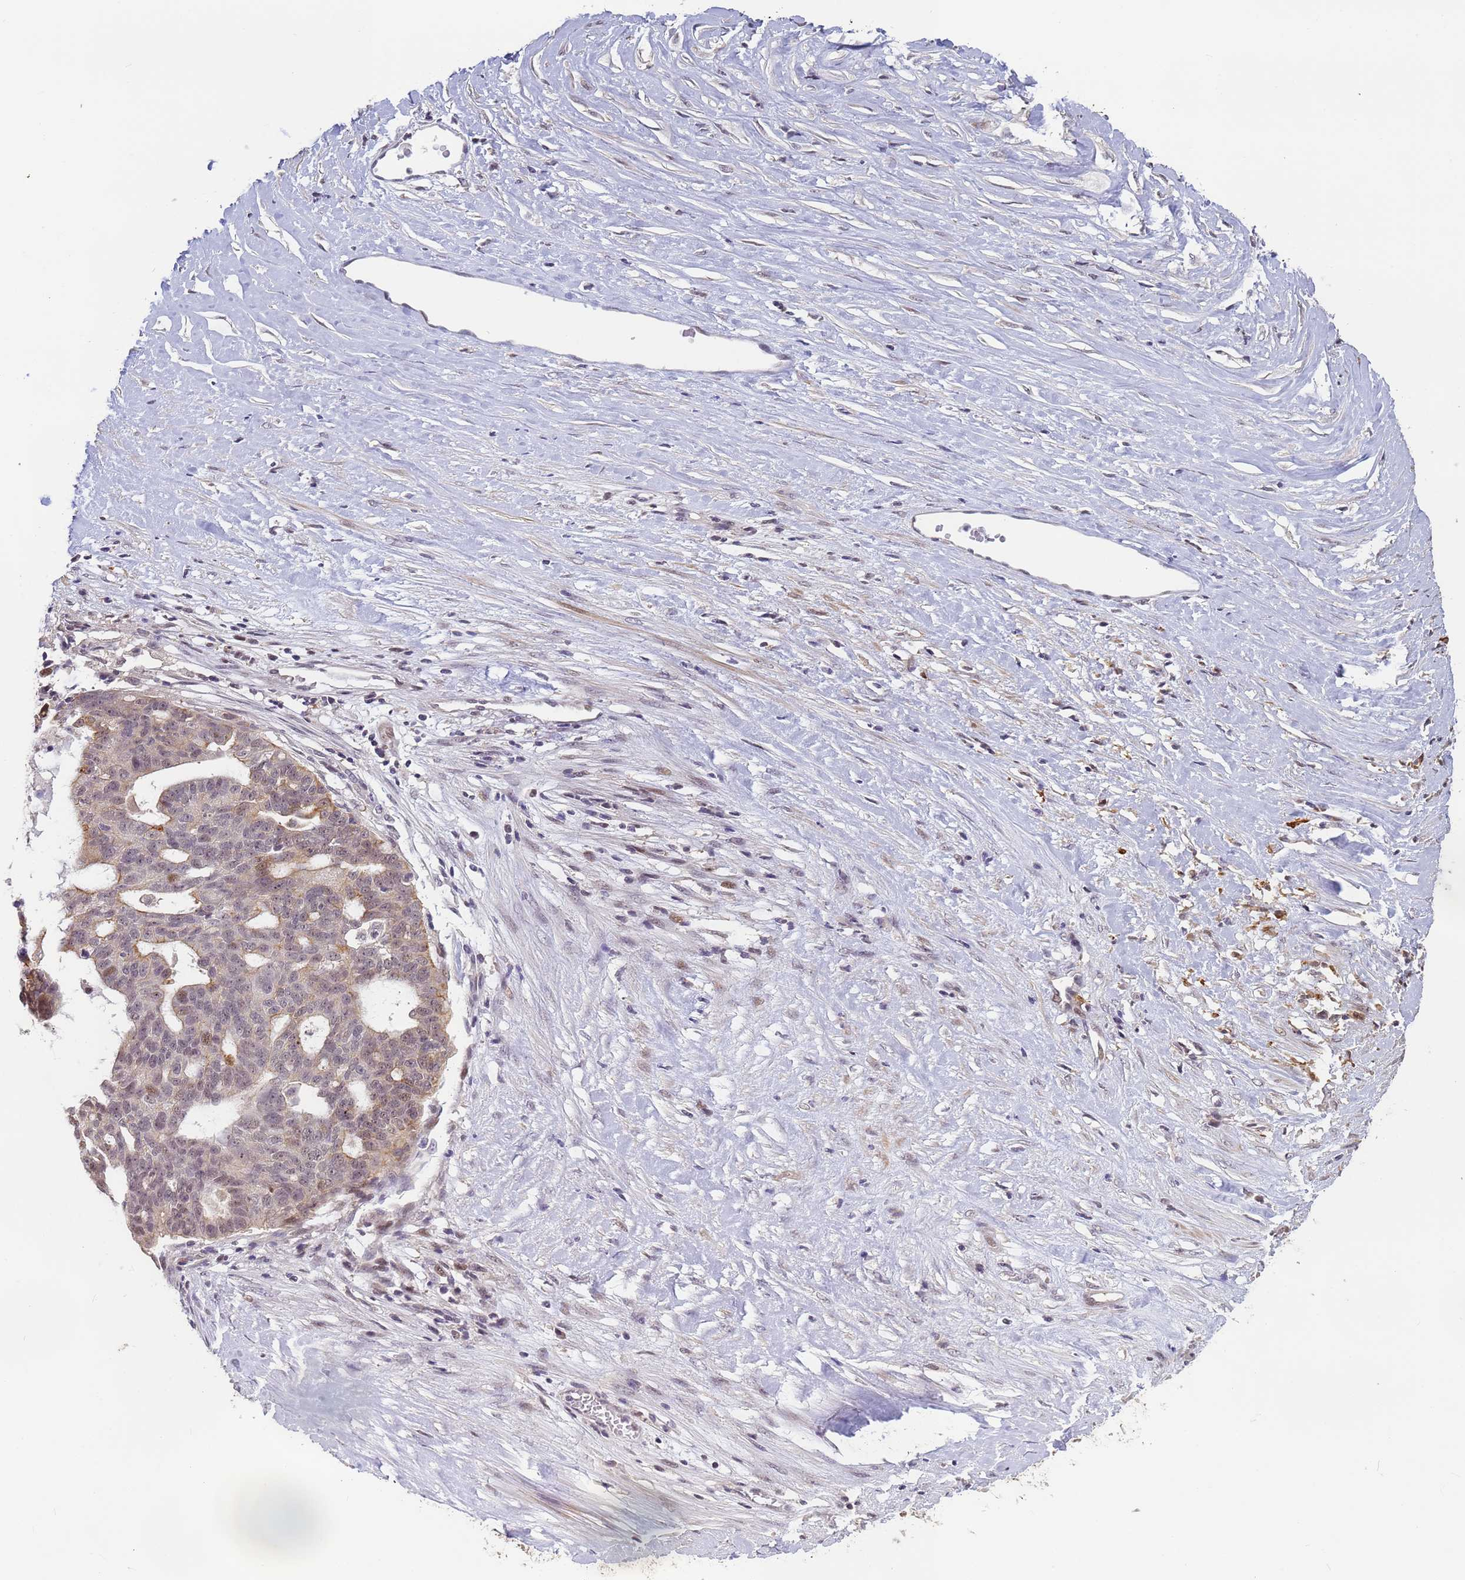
{"staining": {"intensity": "moderate", "quantity": "<25%", "location": "cytoplasmic/membranous,nuclear"}, "tissue": "ovarian cancer", "cell_type": "Tumor cells", "image_type": "cancer", "snomed": [{"axis": "morphology", "description": "Cystadenocarcinoma, serous, NOS"}, {"axis": "topography", "description": "Ovary"}], "caption": "Immunohistochemistry (IHC) (DAB) staining of ovarian cancer (serous cystadenocarcinoma) displays moderate cytoplasmic/membranous and nuclear protein positivity in about <25% of tumor cells.", "gene": "VWA3A", "patient": {"sex": "female", "age": 59}}